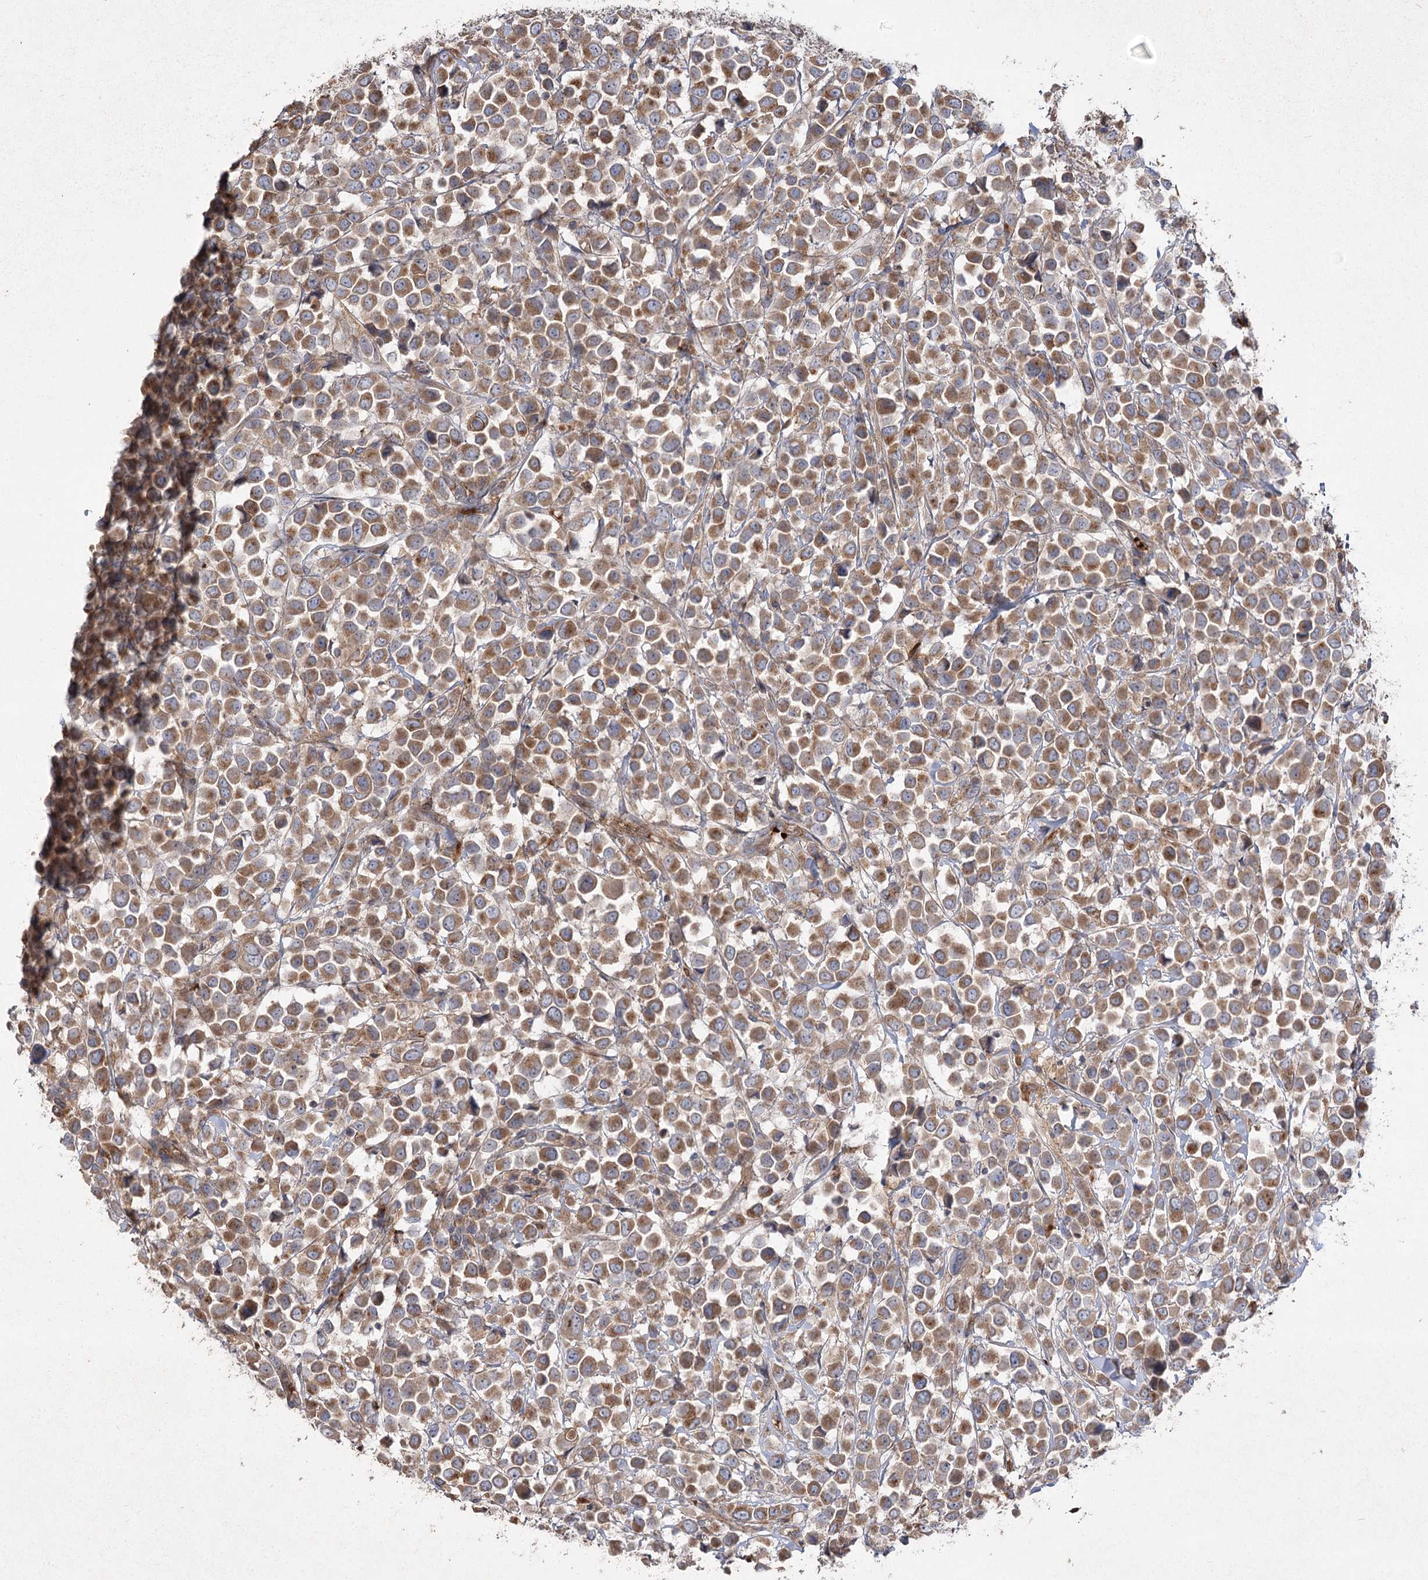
{"staining": {"intensity": "strong", "quantity": ">75%", "location": "cytoplasmic/membranous"}, "tissue": "breast cancer", "cell_type": "Tumor cells", "image_type": "cancer", "snomed": [{"axis": "morphology", "description": "Duct carcinoma"}, {"axis": "topography", "description": "Breast"}], "caption": "This histopathology image shows breast cancer (invasive ductal carcinoma) stained with immunohistochemistry (IHC) to label a protein in brown. The cytoplasmic/membranous of tumor cells show strong positivity for the protein. Nuclei are counter-stained blue.", "gene": "KIAA0825", "patient": {"sex": "female", "age": 61}}